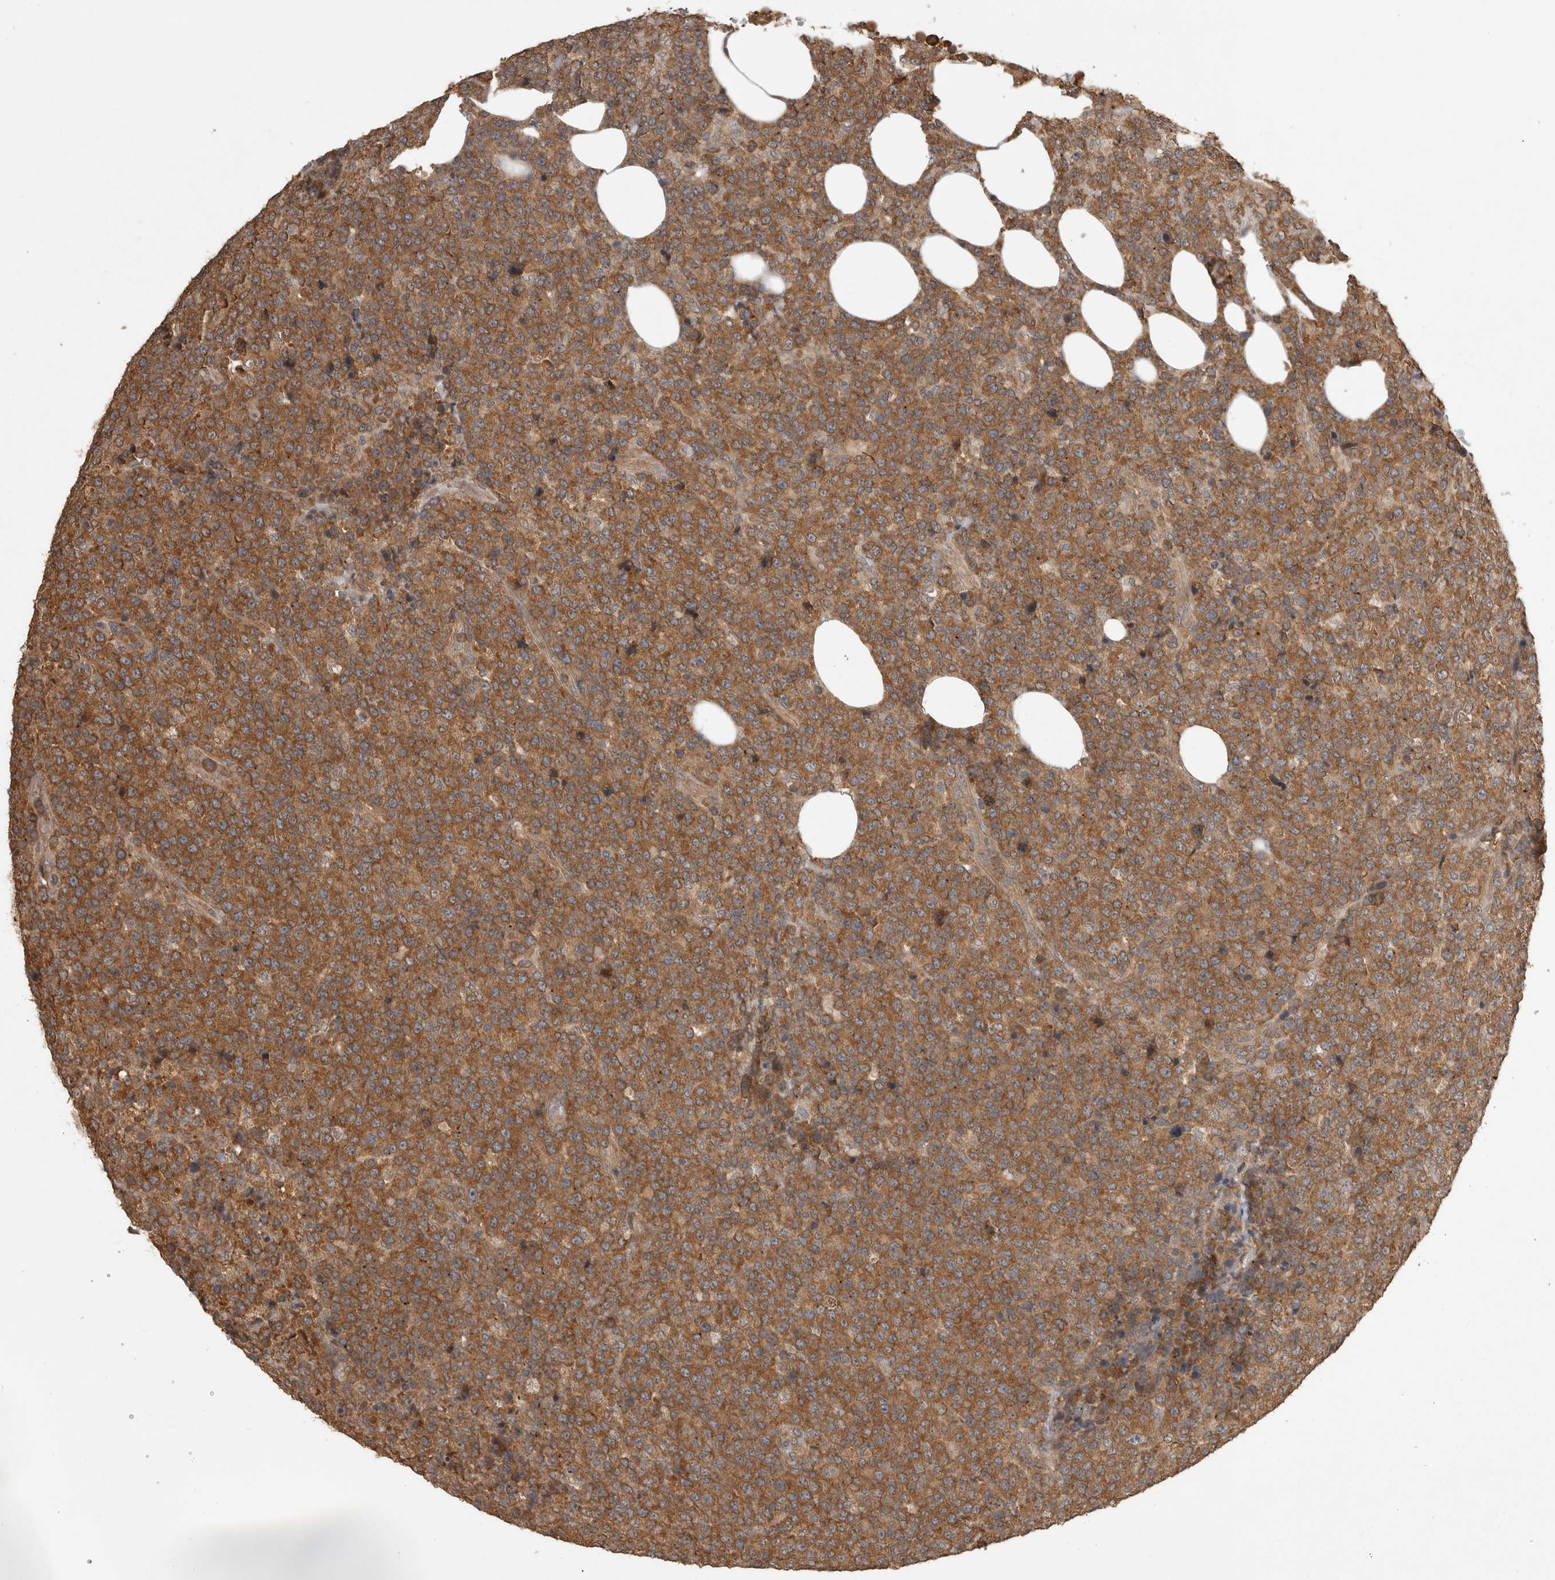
{"staining": {"intensity": "moderate", "quantity": ">75%", "location": "cytoplasmic/membranous"}, "tissue": "lymphoma", "cell_type": "Tumor cells", "image_type": "cancer", "snomed": [{"axis": "morphology", "description": "Malignant lymphoma, non-Hodgkin's type, High grade"}, {"axis": "topography", "description": "Lymph node"}], "caption": "Immunohistochemistry (IHC) of human lymphoma displays medium levels of moderate cytoplasmic/membranous staining in about >75% of tumor cells.", "gene": "ATXN2", "patient": {"sex": "male", "age": 13}}